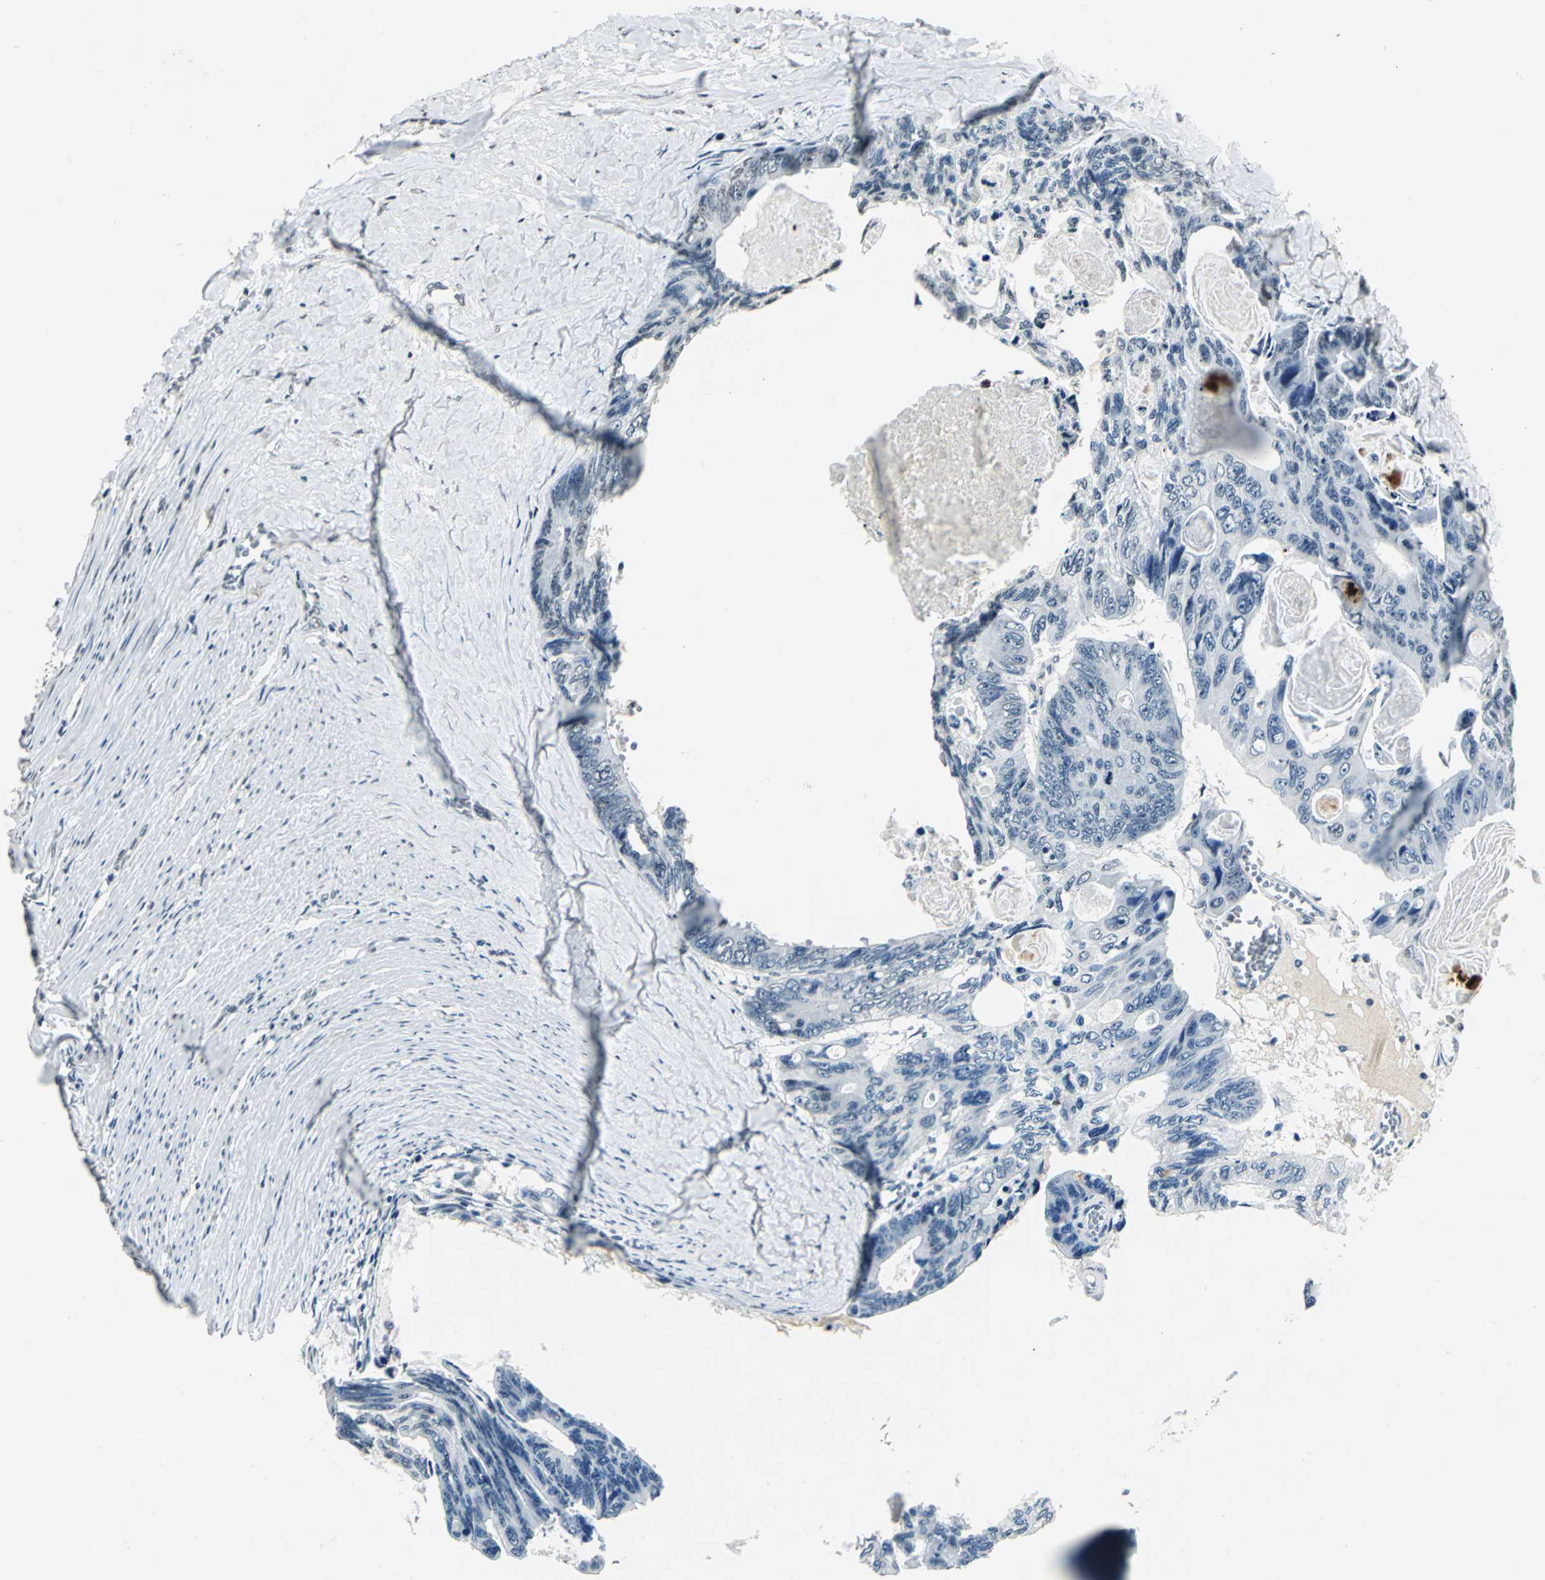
{"staining": {"intensity": "negative", "quantity": "none", "location": "none"}, "tissue": "colorectal cancer", "cell_type": "Tumor cells", "image_type": "cancer", "snomed": [{"axis": "morphology", "description": "Adenocarcinoma, NOS"}, {"axis": "topography", "description": "Colon"}], "caption": "Tumor cells are negative for protein expression in human adenocarcinoma (colorectal).", "gene": "MCM4", "patient": {"sex": "female", "age": 55}}